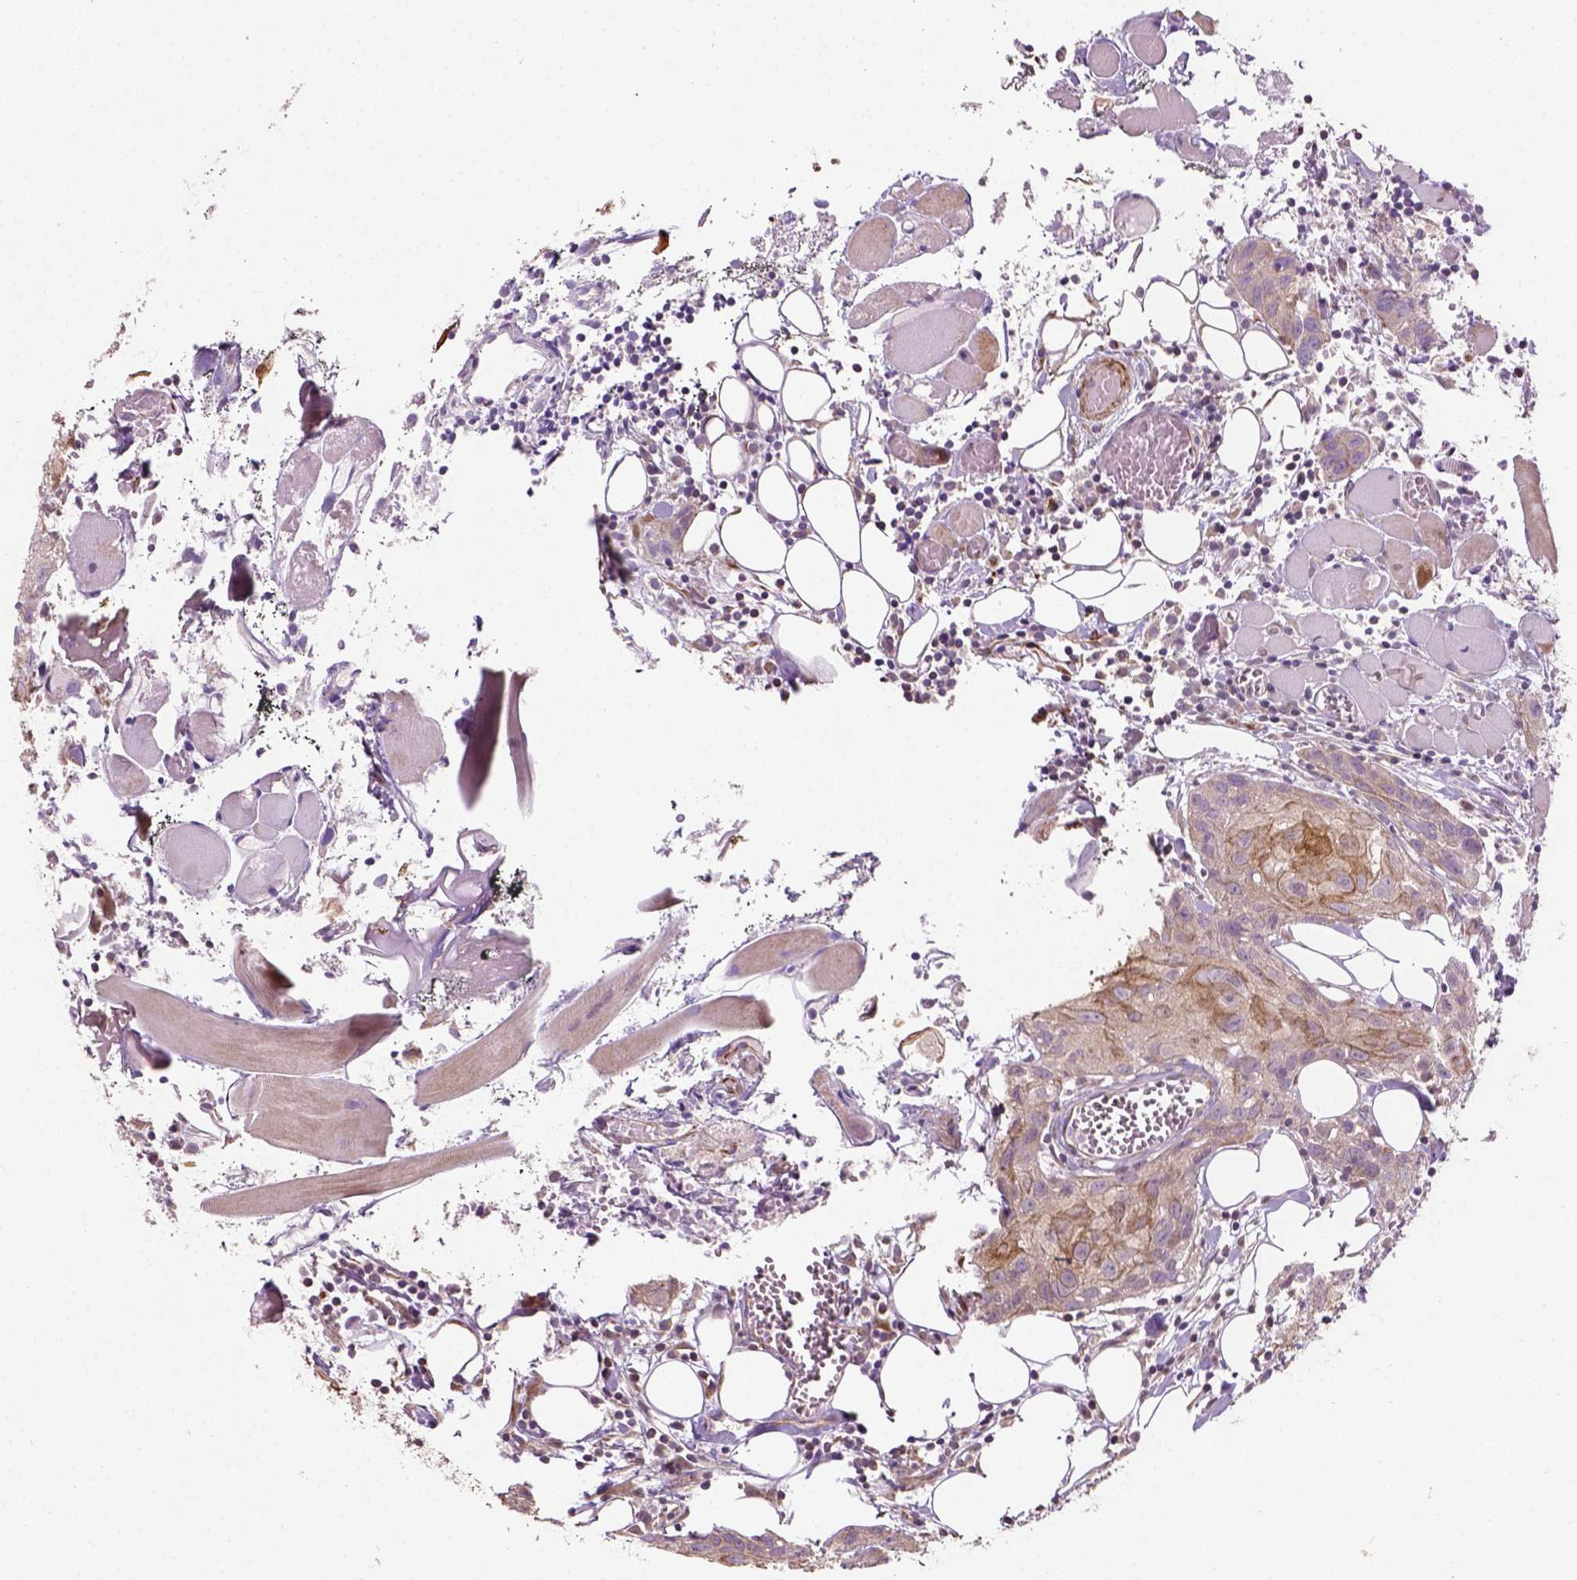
{"staining": {"intensity": "moderate", "quantity": "25%-75%", "location": "cytoplasmic/membranous"}, "tissue": "head and neck cancer", "cell_type": "Tumor cells", "image_type": "cancer", "snomed": [{"axis": "morphology", "description": "Squamous cell carcinoma, NOS"}, {"axis": "topography", "description": "Oral tissue"}, {"axis": "topography", "description": "Head-Neck"}], "caption": "Squamous cell carcinoma (head and neck) stained with a brown dye shows moderate cytoplasmic/membranous positive positivity in approximately 25%-75% of tumor cells.", "gene": "PKP3", "patient": {"sex": "male", "age": 58}}